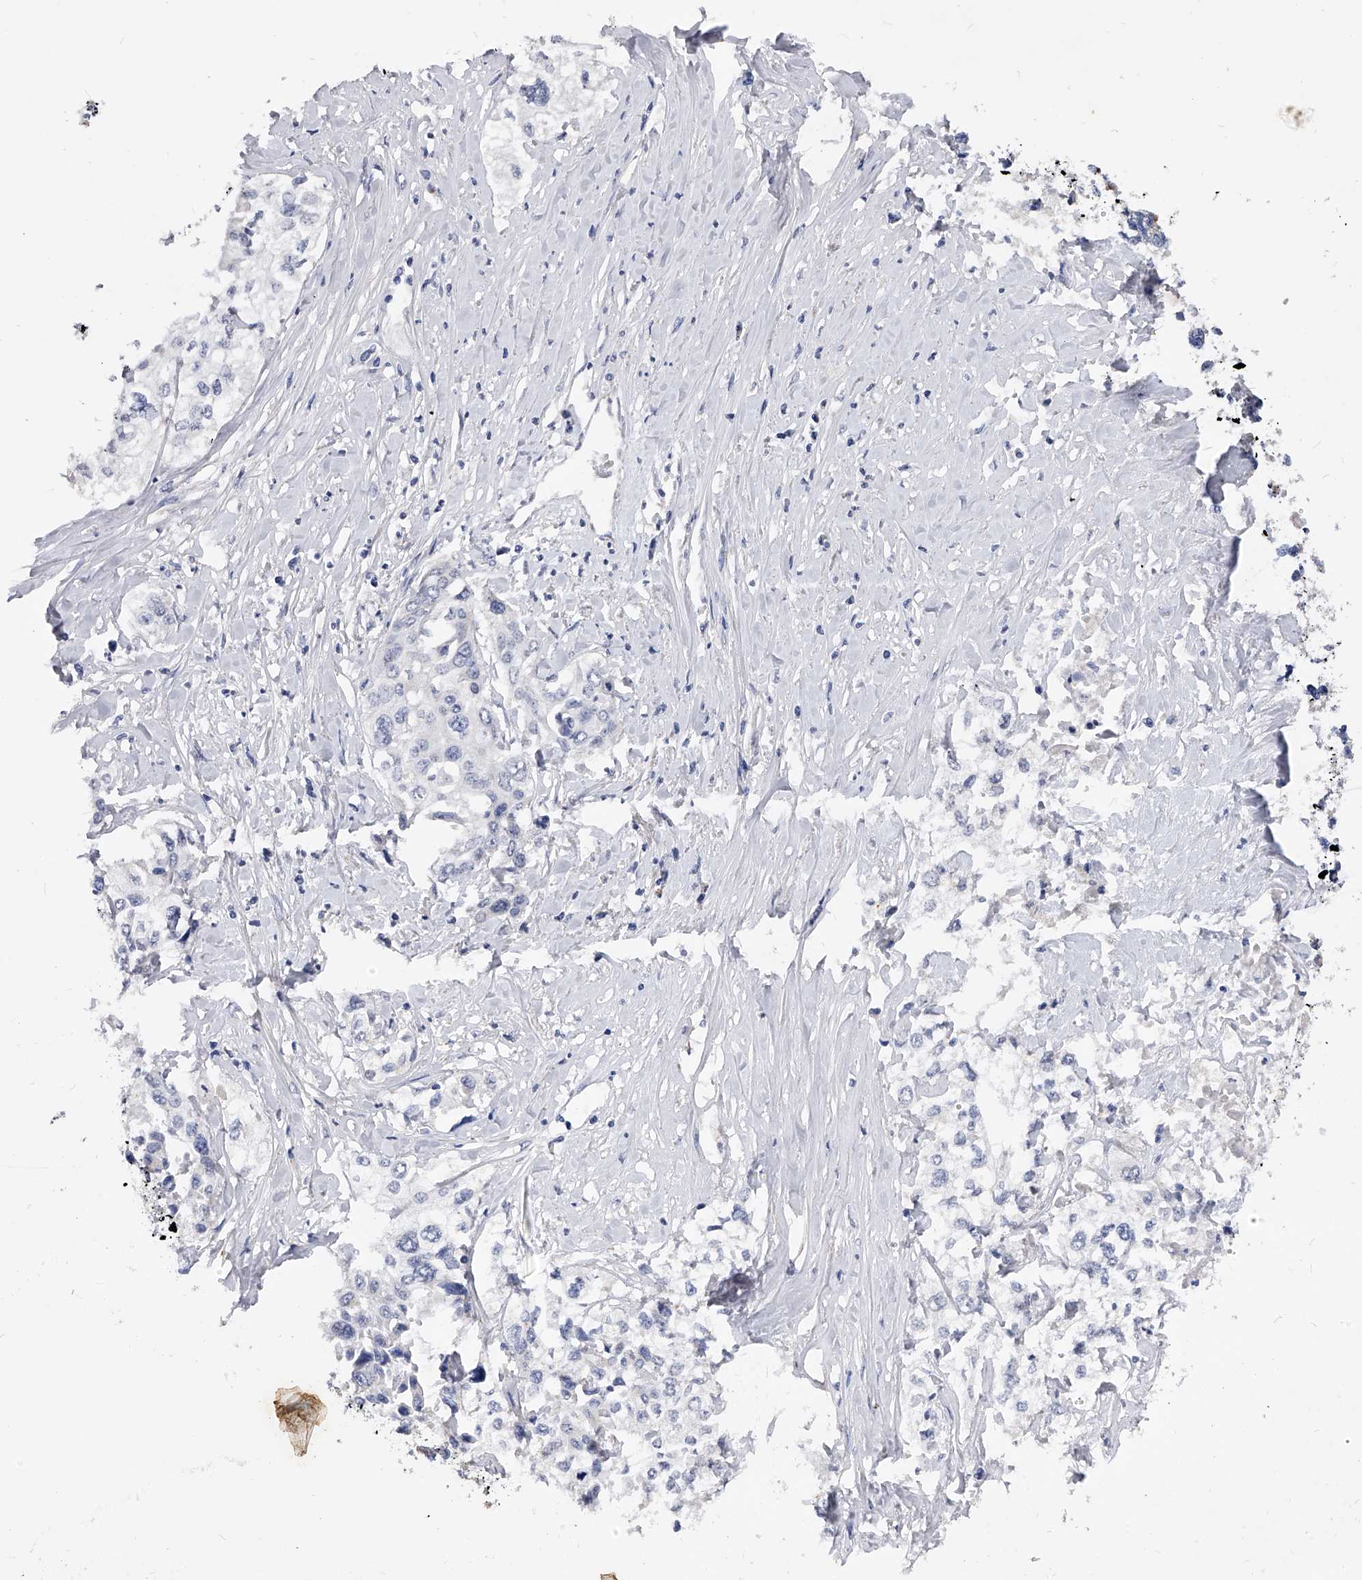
{"staining": {"intensity": "negative", "quantity": "none", "location": "none"}, "tissue": "cervical cancer", "cell_type": "Tumor cells", "image_type": "cancer", "snomed": [{"axis": "morphology", "description": "Squamous cell carcinoma, NOS"}, {"axis": "topography", "description": "Cervix"}], "caption": "DAB (3,3'-diaminobenzidine) immunohistochemical staining of cervical cancer (squamous cell carcinoma) reveals no significant positivity in tumor cells.", "gene": "ZNF529", "patient": {"sex": "female", "age": 31}}